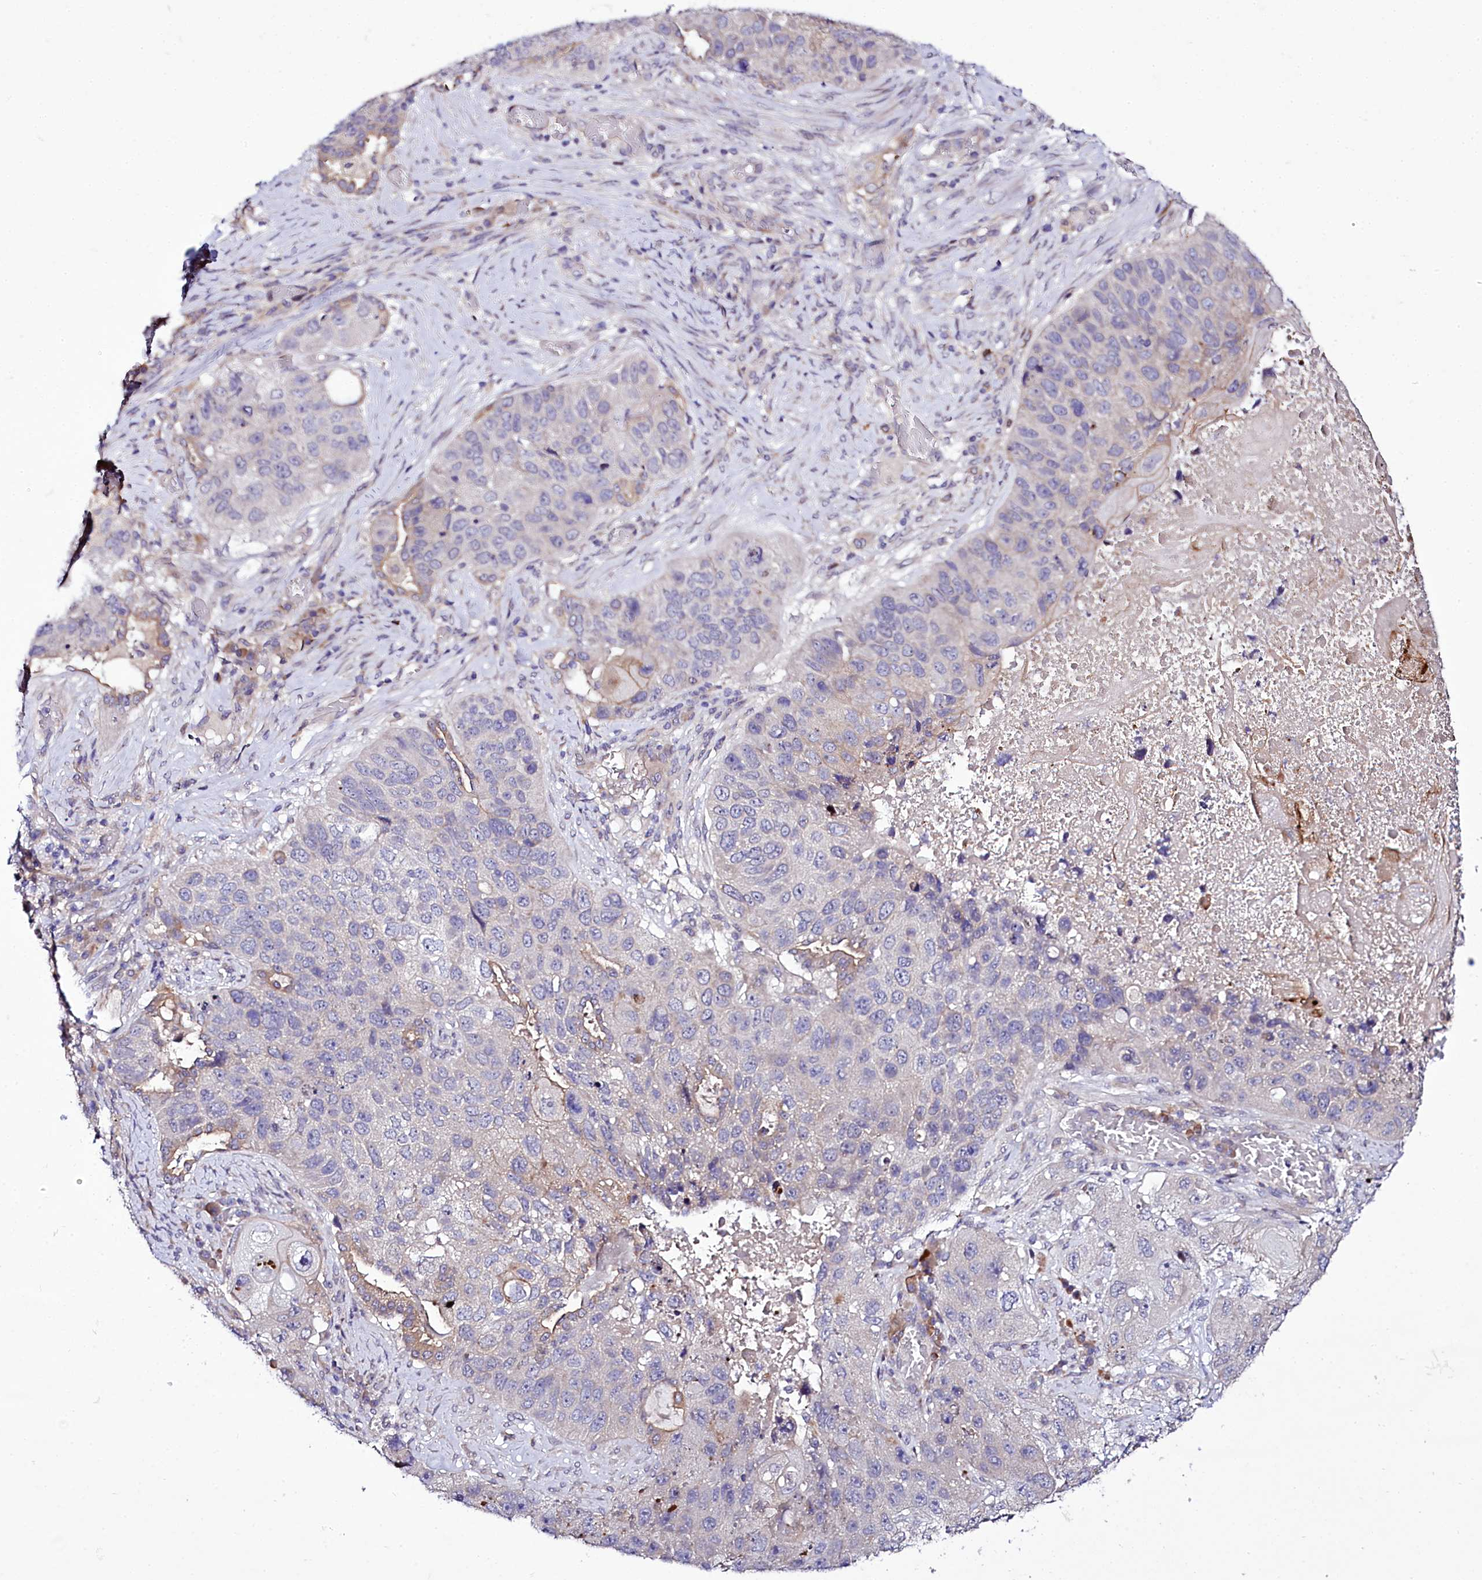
{"staining": {"intensity": "negative", "quantity": "none", "location": "none"}, "tissue": "lung cancer", "cell_type": "Tumor cells", "image_type": "cancer", "snomed": [{"axis": "morphology", "description": "Squamous cell carcinoma, NOS"}, {"axis": "topography", "description": "Lung"}], "caption": "Protein analysis of lung cancer (squamous cell carcinoma) reveals no significant staining in tumor cells. (DAB immunohistochemistry (IHC) visualized using brightfield microscopy, high magnification).", "gene": "ZC3H12C", "patient": {"sex": "male", "age": 61}}